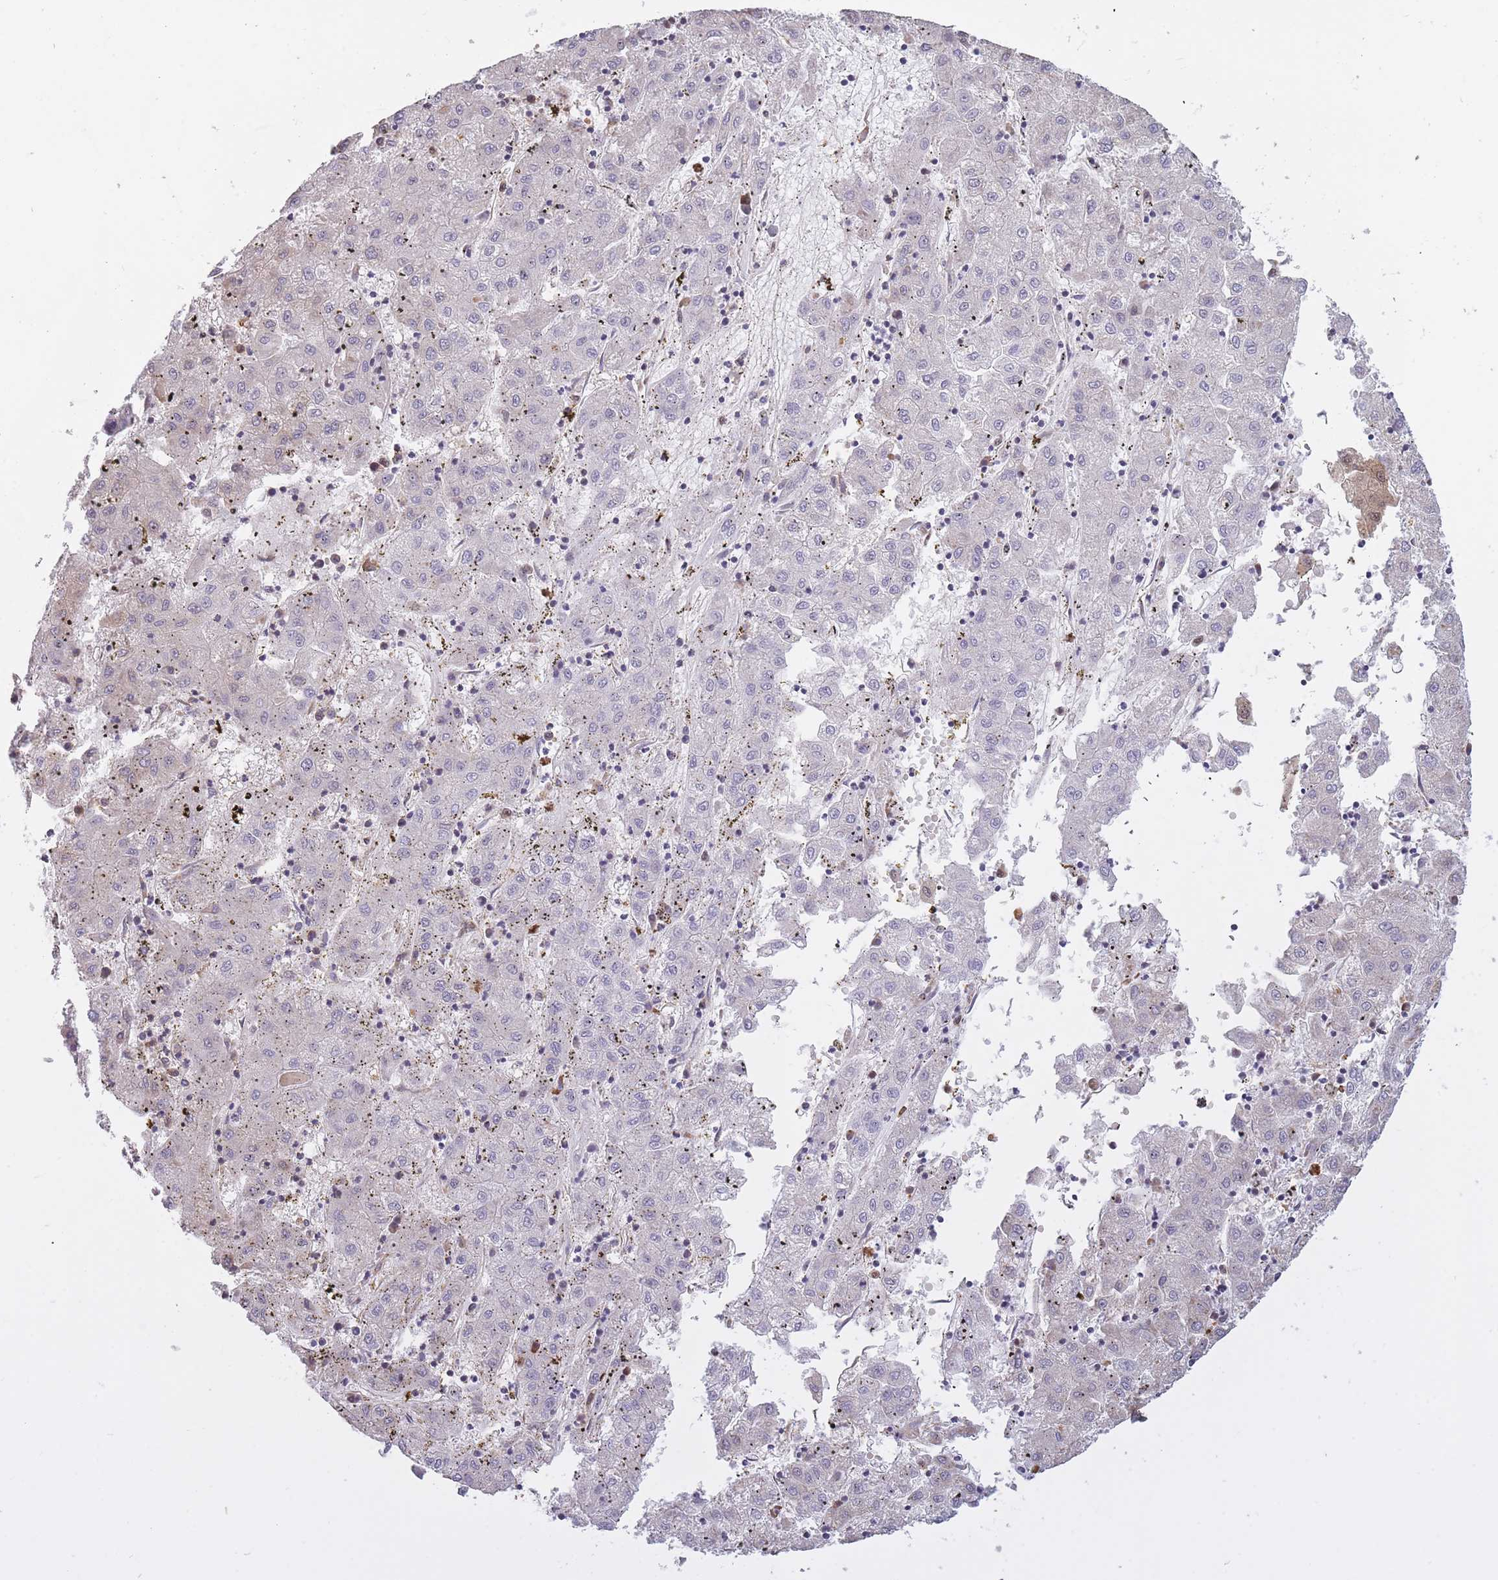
{"staining": {"intensity": "weak", "quantity": "<25%", "location": "nuclear"}, "tissue": "liver cancer", "cell_type": "Tumor cells", "image_type": "cancer", "snomed": [{"axis": "morphology", "description": "Carcinoma, Hepatocellular, NOS"}, {"axis": "topography", "description": "Liver"}], "caption": "Immunohistochemical staining of human hepatocellular carcinoma (liver) exhibits no significant expression in tumor cells.", "gene": "ARL13B", "patient": {"sex": "male", "age": 72}}